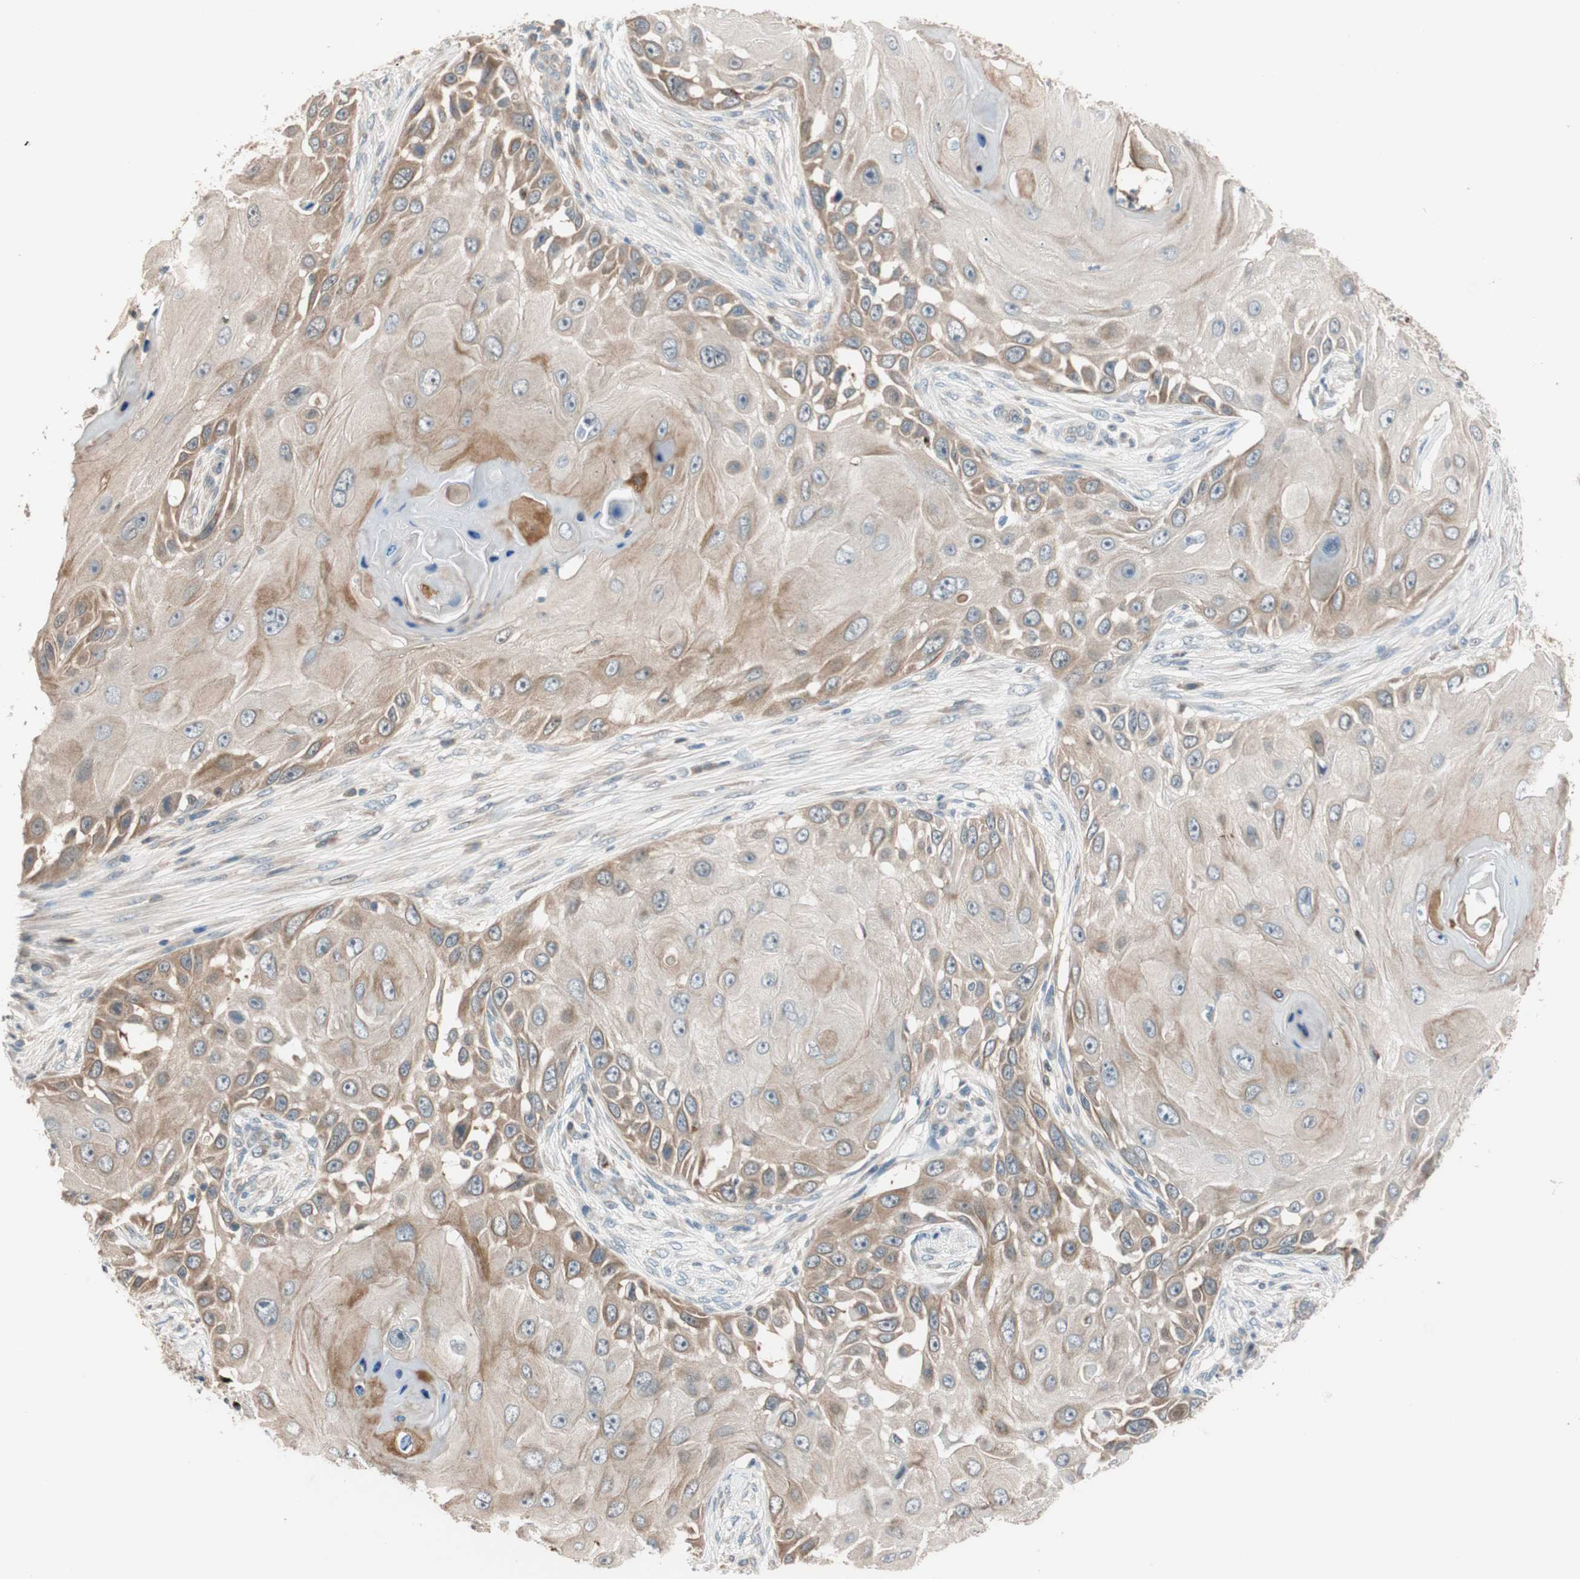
{"staining": {"intensity": "moderate", "quantity": ">75%", "location": "cytoplasmic/membranous"}, "tissue": "skin cancer", "cell_type": "Tumor cells", "image_type": "cancer", "snomed": [{"axis": "morphology", "description": "Squamous cell carcinoma, NOS"}, {"axis": "topography", "description": "Skin"}], "caption": "Moderate cytoplasmic/membranous expression is seen in about >75% of tumor cells in skin cancer.", "gene": "PIK3R3", "patient": {"sex": "female", "age": 44}}